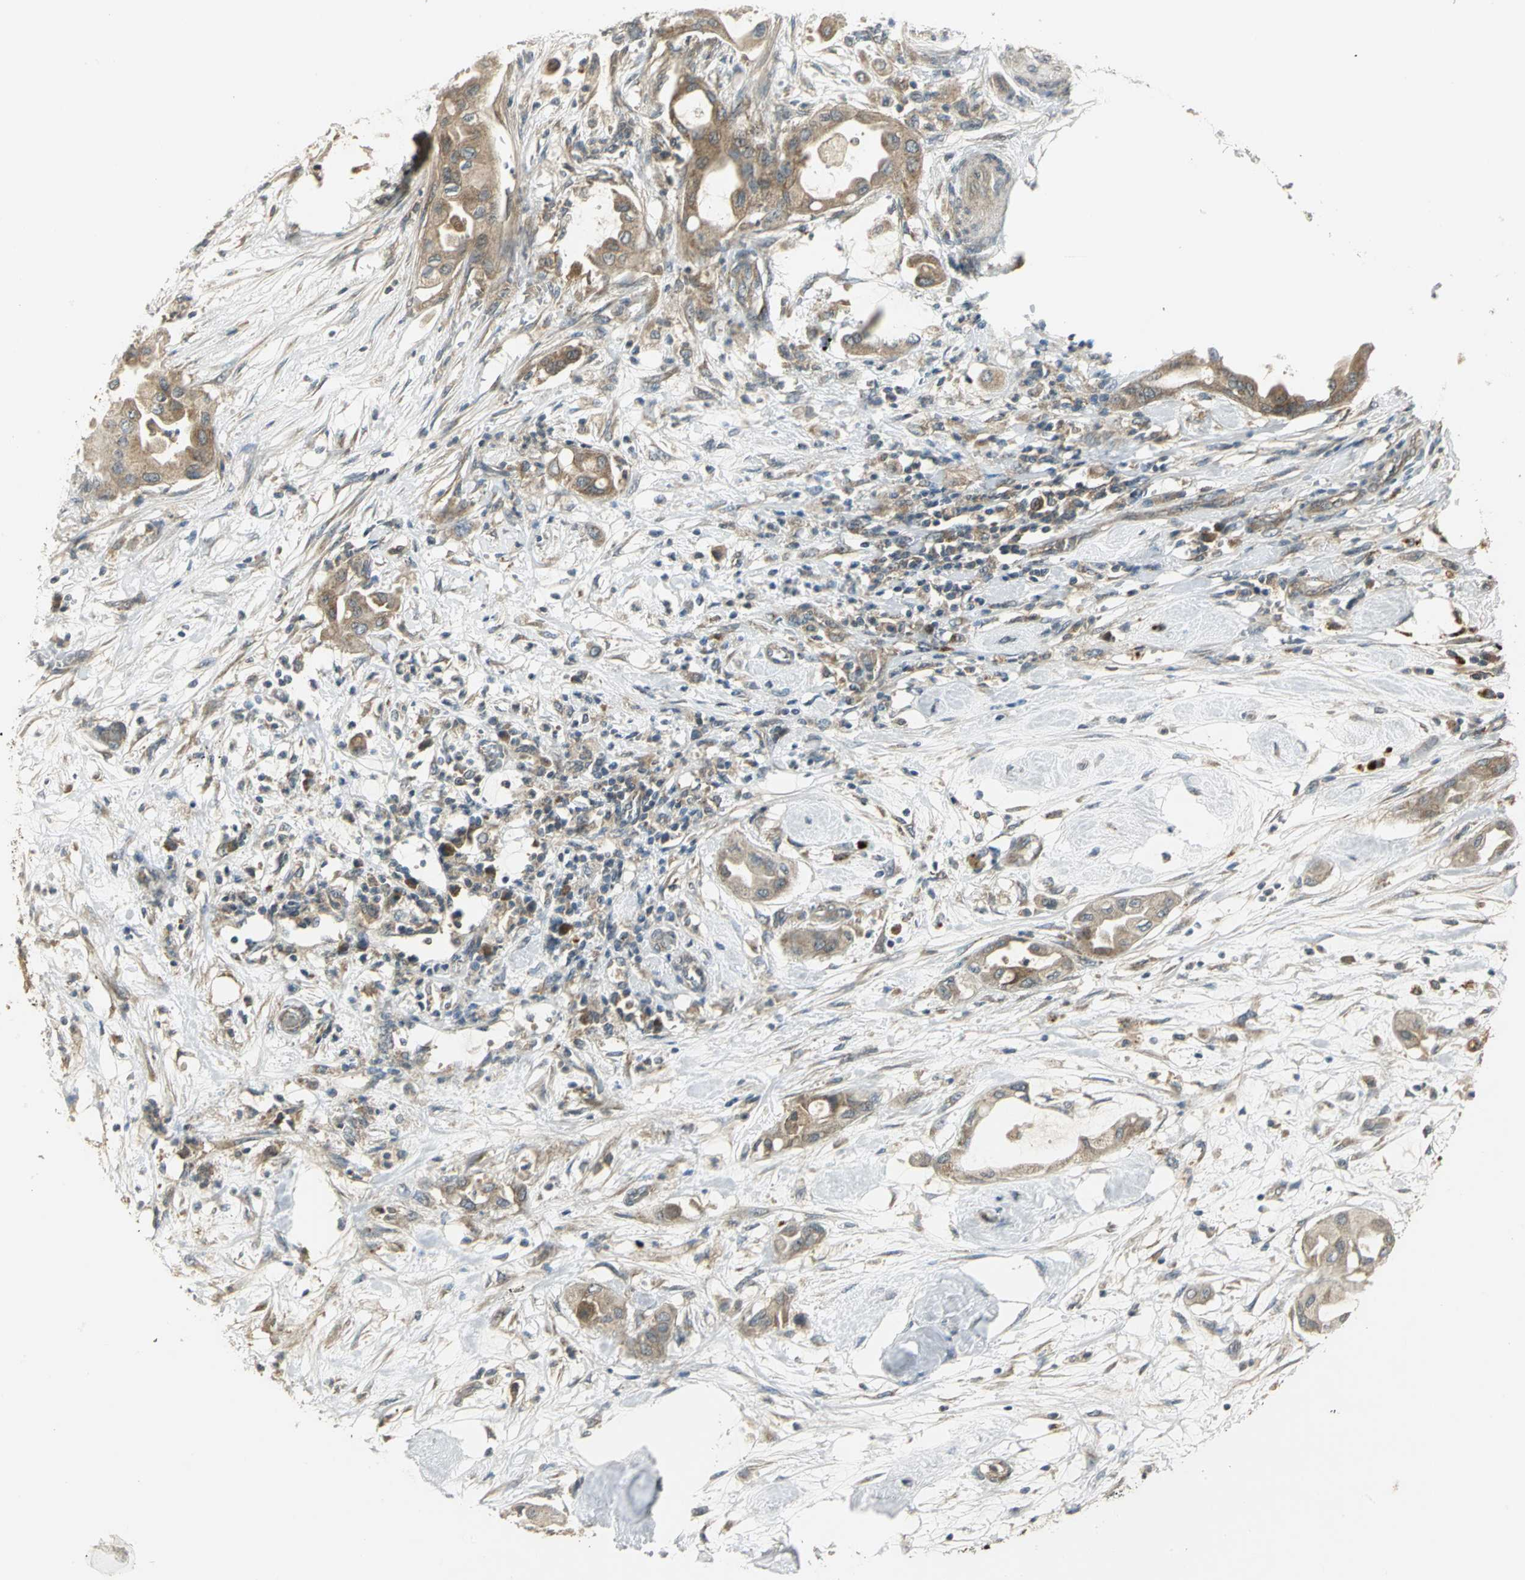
{"staining": {"intensity": "weak", "quantity": ">75%", "location": "cytoplasmic/membranous"}, "tissue": "pancreatic cancer", "cell_type": "Tumor cells", "image_type": "cancer", "snomed": [{"axis": "morphology", "description": "Adenocarcinoma, NOS"}, {"axis": "morphology", "description": "Adenocarcinoma, metastatic, NOS"}, {"axis": "topography", "description": "Lymph node"}, {"axis": "topography", "description": "Pancreas"}, {"axis": "topography", "description": "Duodenum"}], "caption": "Metastatic adenocarcinoma (pancreatic) stained for a protein displays weak cytoplasmic/membranous positivity in tumor cells.", "gene": "MAPK8IP3", "patient": {"sex": "female", "age": 64}}